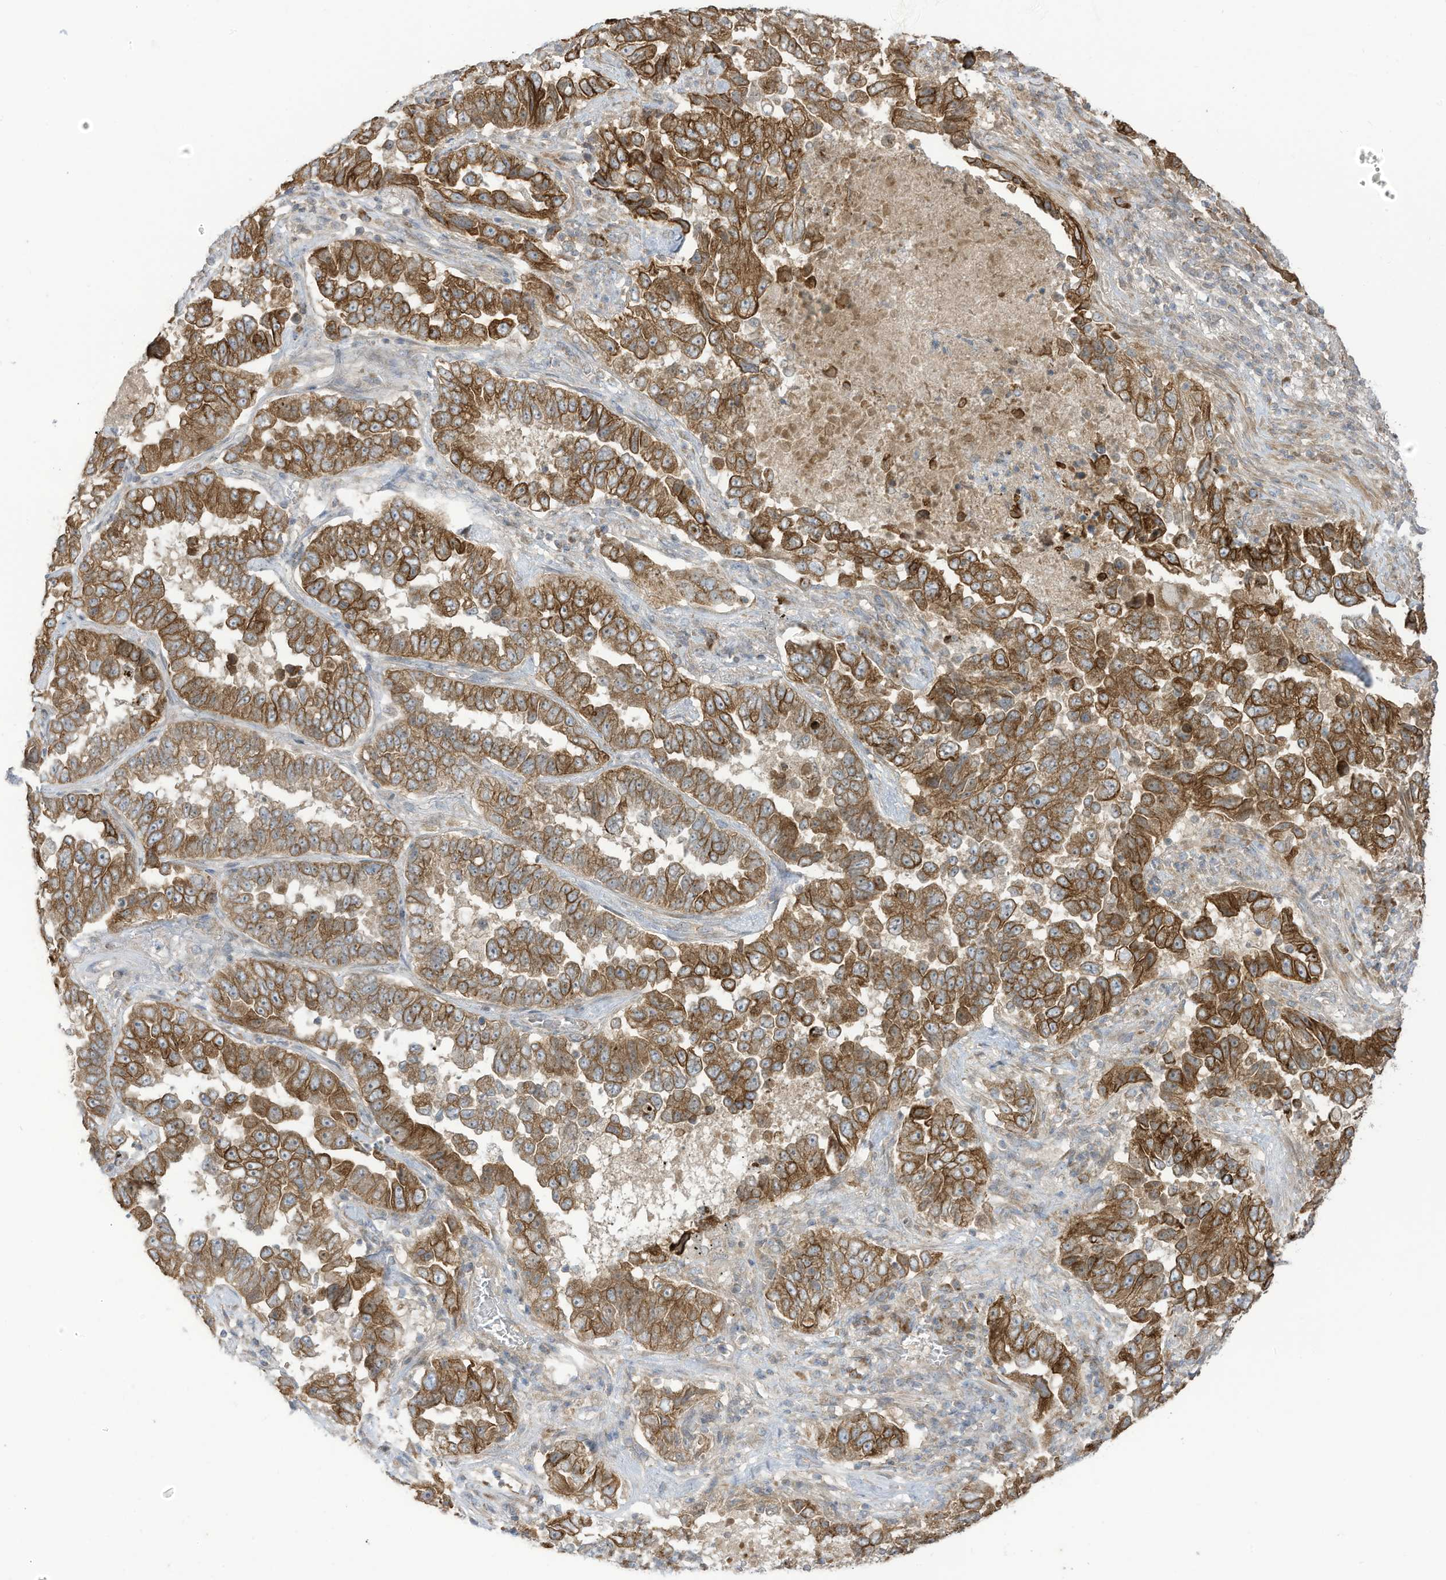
{"staining": {"intensity": "strong", "quantity": ">75%", "location": "cytoplasmic/membranous"}, "tissue": "lung cancer", "cell_type": "Tumor cells", "image_type": "cancer", "snomed": [{"axis": "morphology", "description": "Adenocarcinoma, NOS"}, {"axis": "topography", "description": "Lung"}], "caption": "Immunohistochemistry (IHC) (DAB) staining of adenocarcinoma (lung) demonstrates strong cytoplasmic/membranous protein positivity in about >75% of tumor cells.", "gene": "CGAS", "patient": {"sex": "female", "age": 51}}